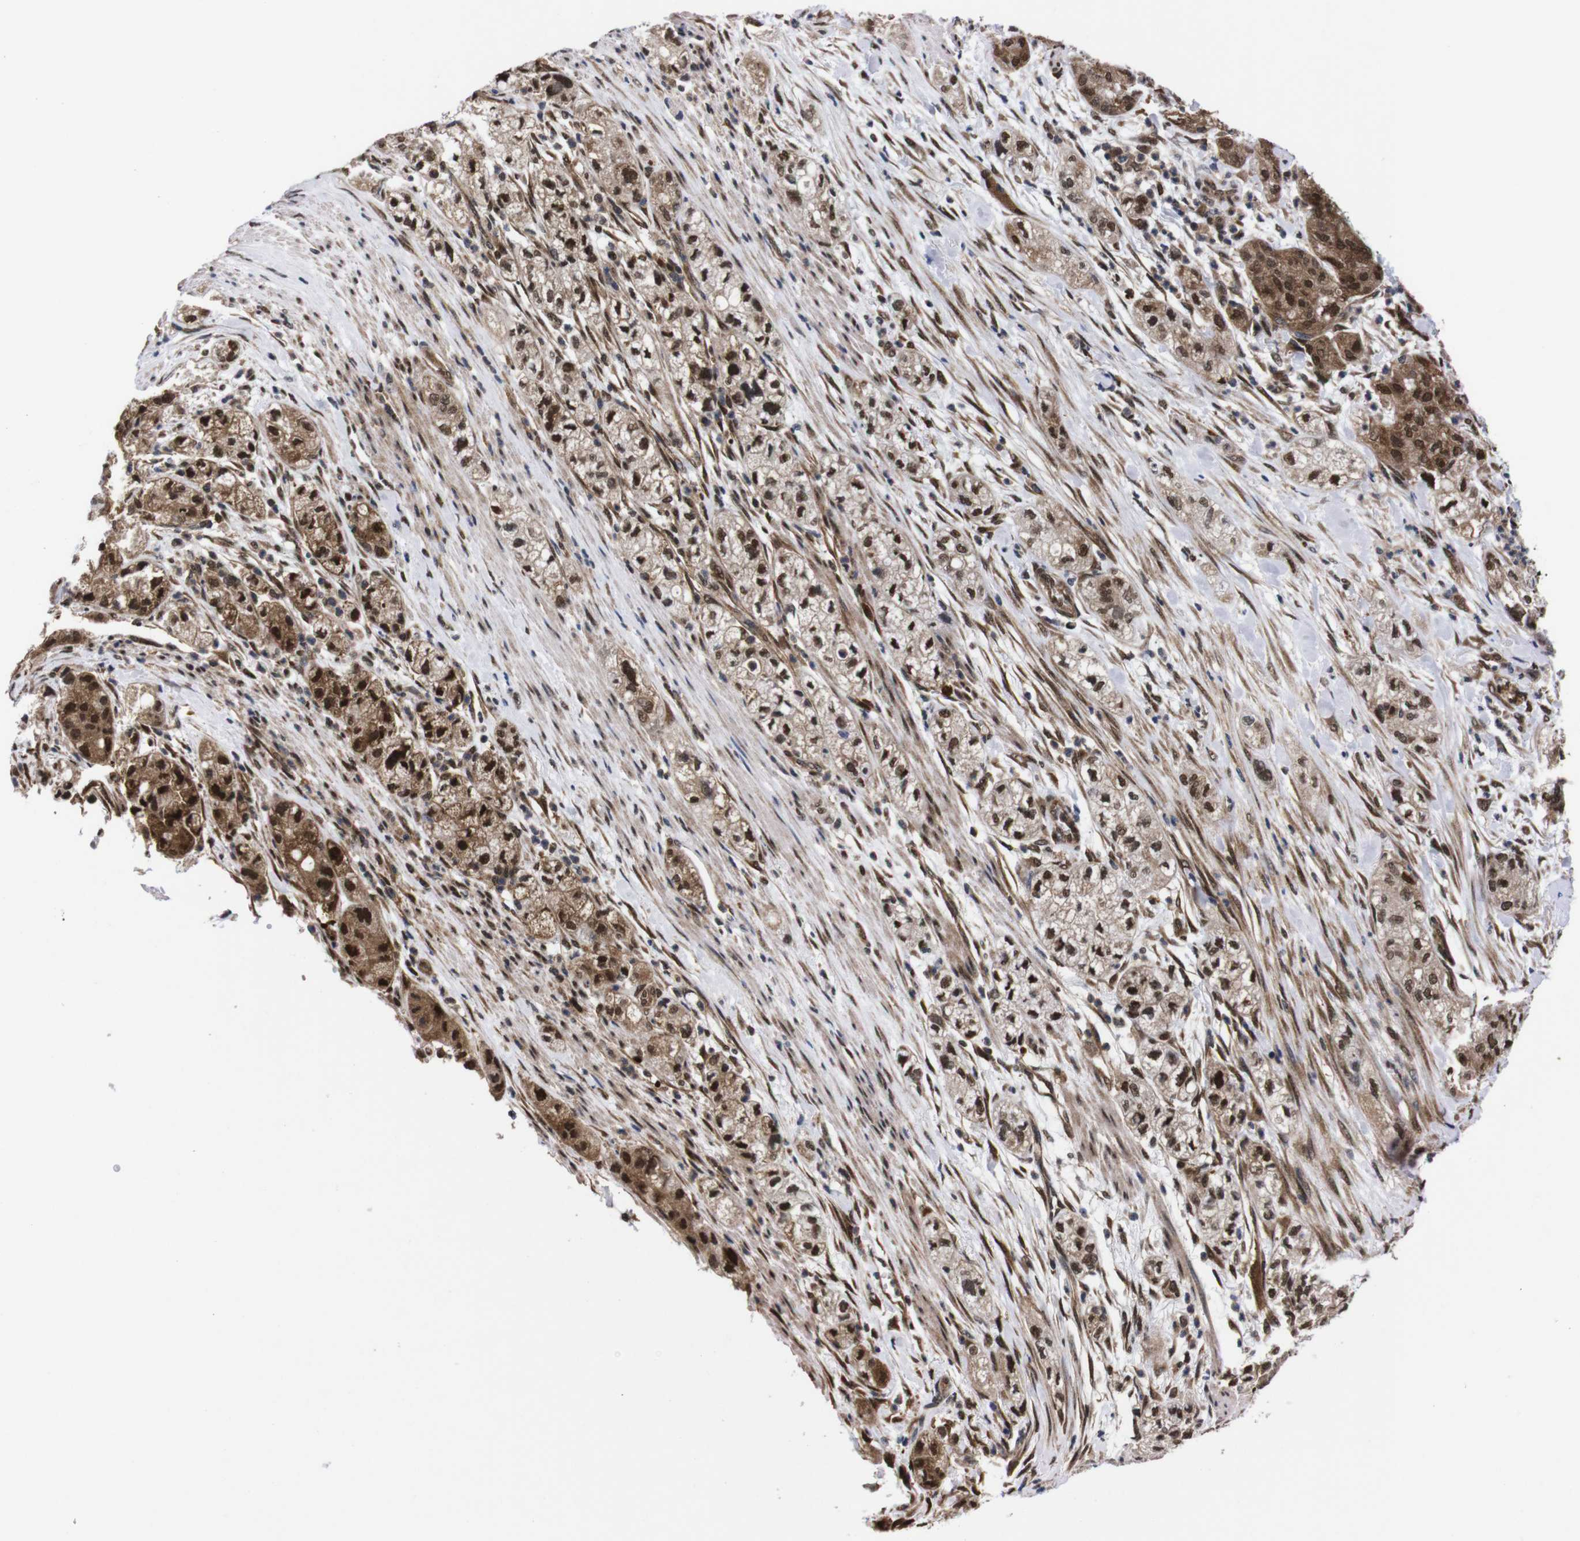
{"staining": {"intensity": "strong", "quantity": ">75%", "location": "cytoplasmic/membranous,nuclear"}, "tissue": "pancreatic cancer", "cell_type": "Tumor cells", "image_type": "cancer", "snomed": [{"axis": "morphology", "description": "Adenocarcinoma, NOS"}, {"axis": "topography", "description": "Pancreas"}], "caption": "Approximately >75% of tumor cells in human adenocarcinoma (pancreatic) show strong cytoplasmic/membranous and nuclear protein expression as visualized by brown immunohistochemical staining.", "gene": "UBQLN2", "patient": {"sex": "female", "age": 78}}